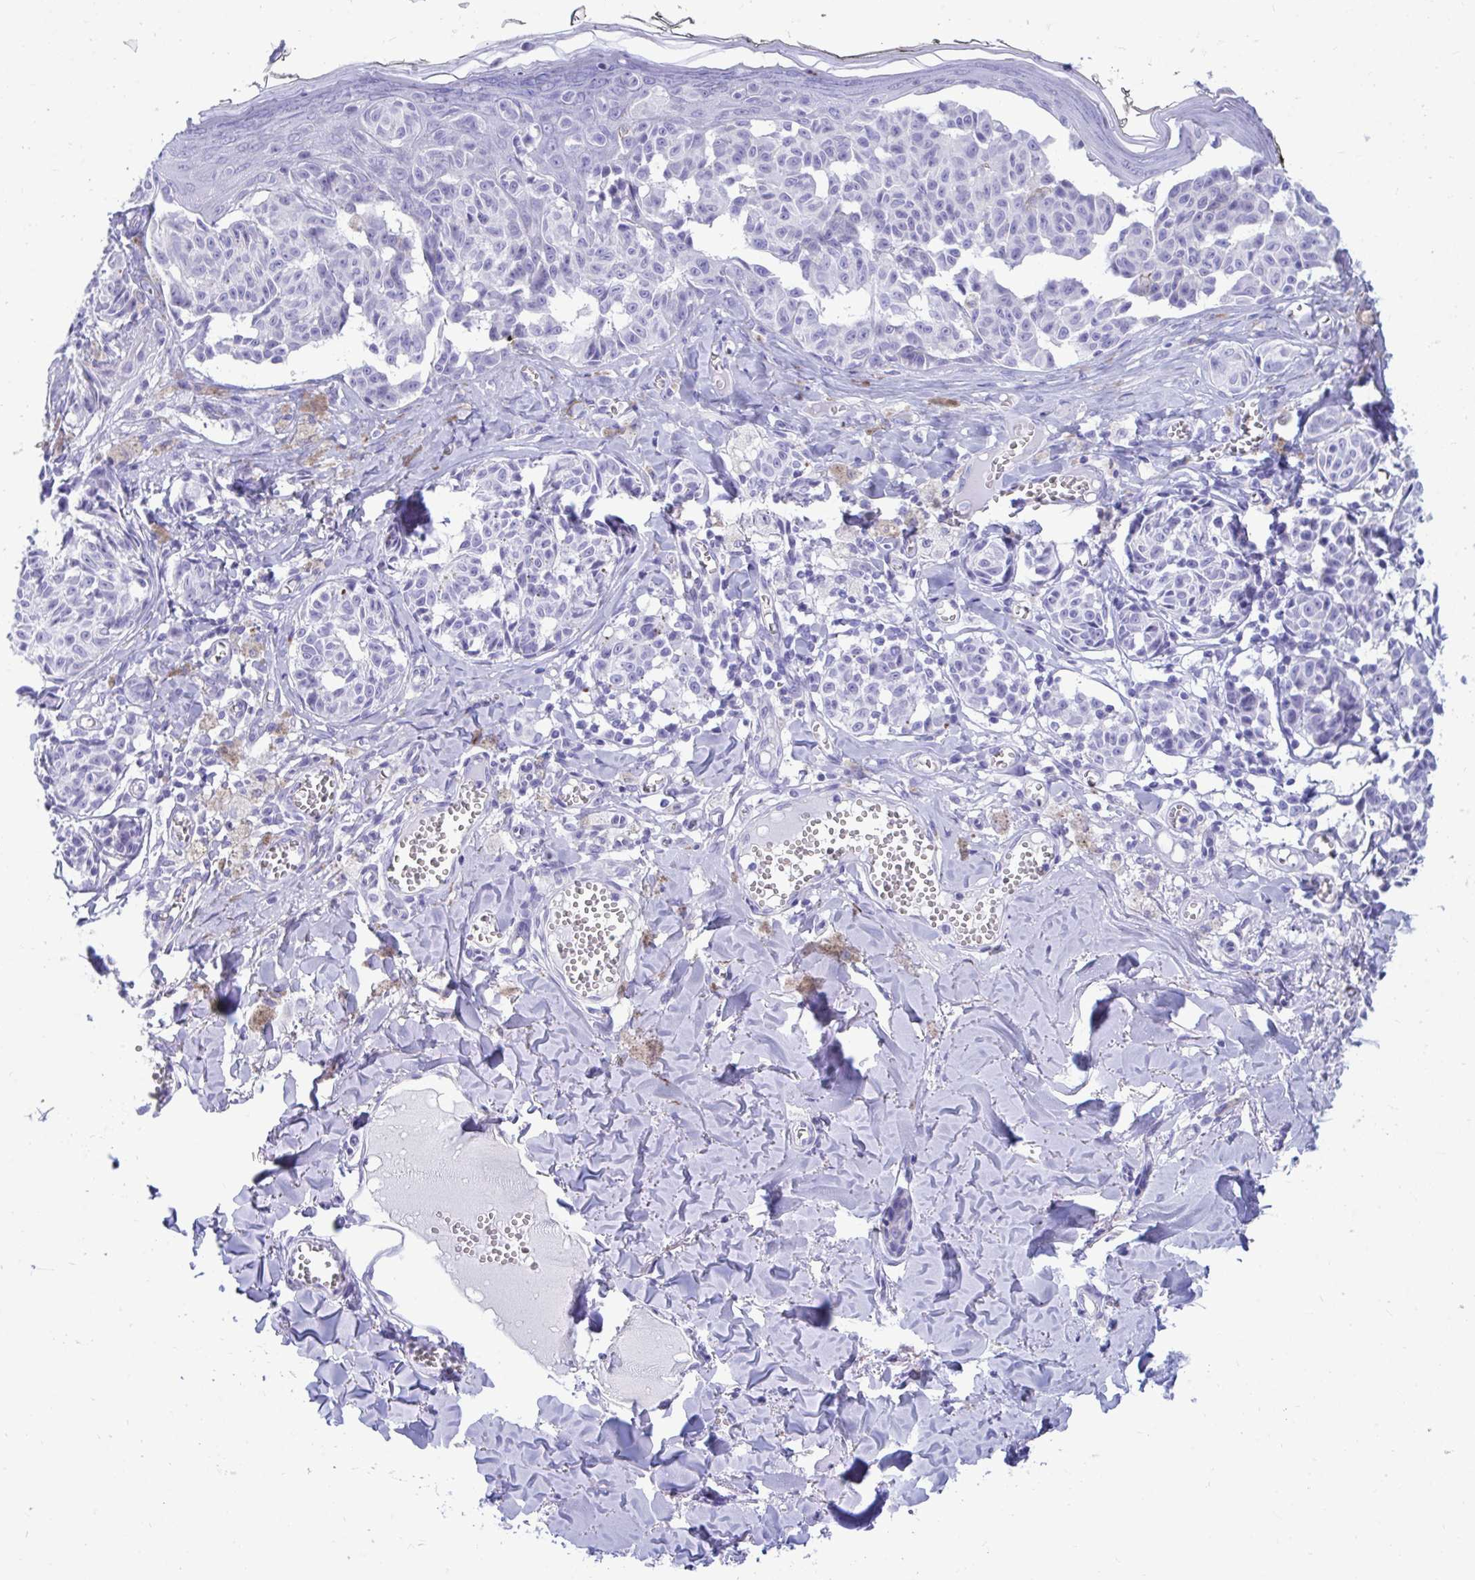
{"staining": {"intensity": "negative", "quantity": "none", "location": "none"}, "tissue": "melanoma", "cell_type": "Tumor cells", "image_type": "cancer", "snomed": [{"axis": "morphology", "description": "Malignant melanoma, NOS"}, {"axis": "topography", "description": "Skin"}], "caption": "An immunohistochemistry (IHC) micrograph of melanoma is shown. There is no staining in tumor cells of melanoma. (DAB IHC visualized using brightfield microscopy, high magnification).", "gene": "SHISA8", "patient": {"sex": "female", "age": 43}}